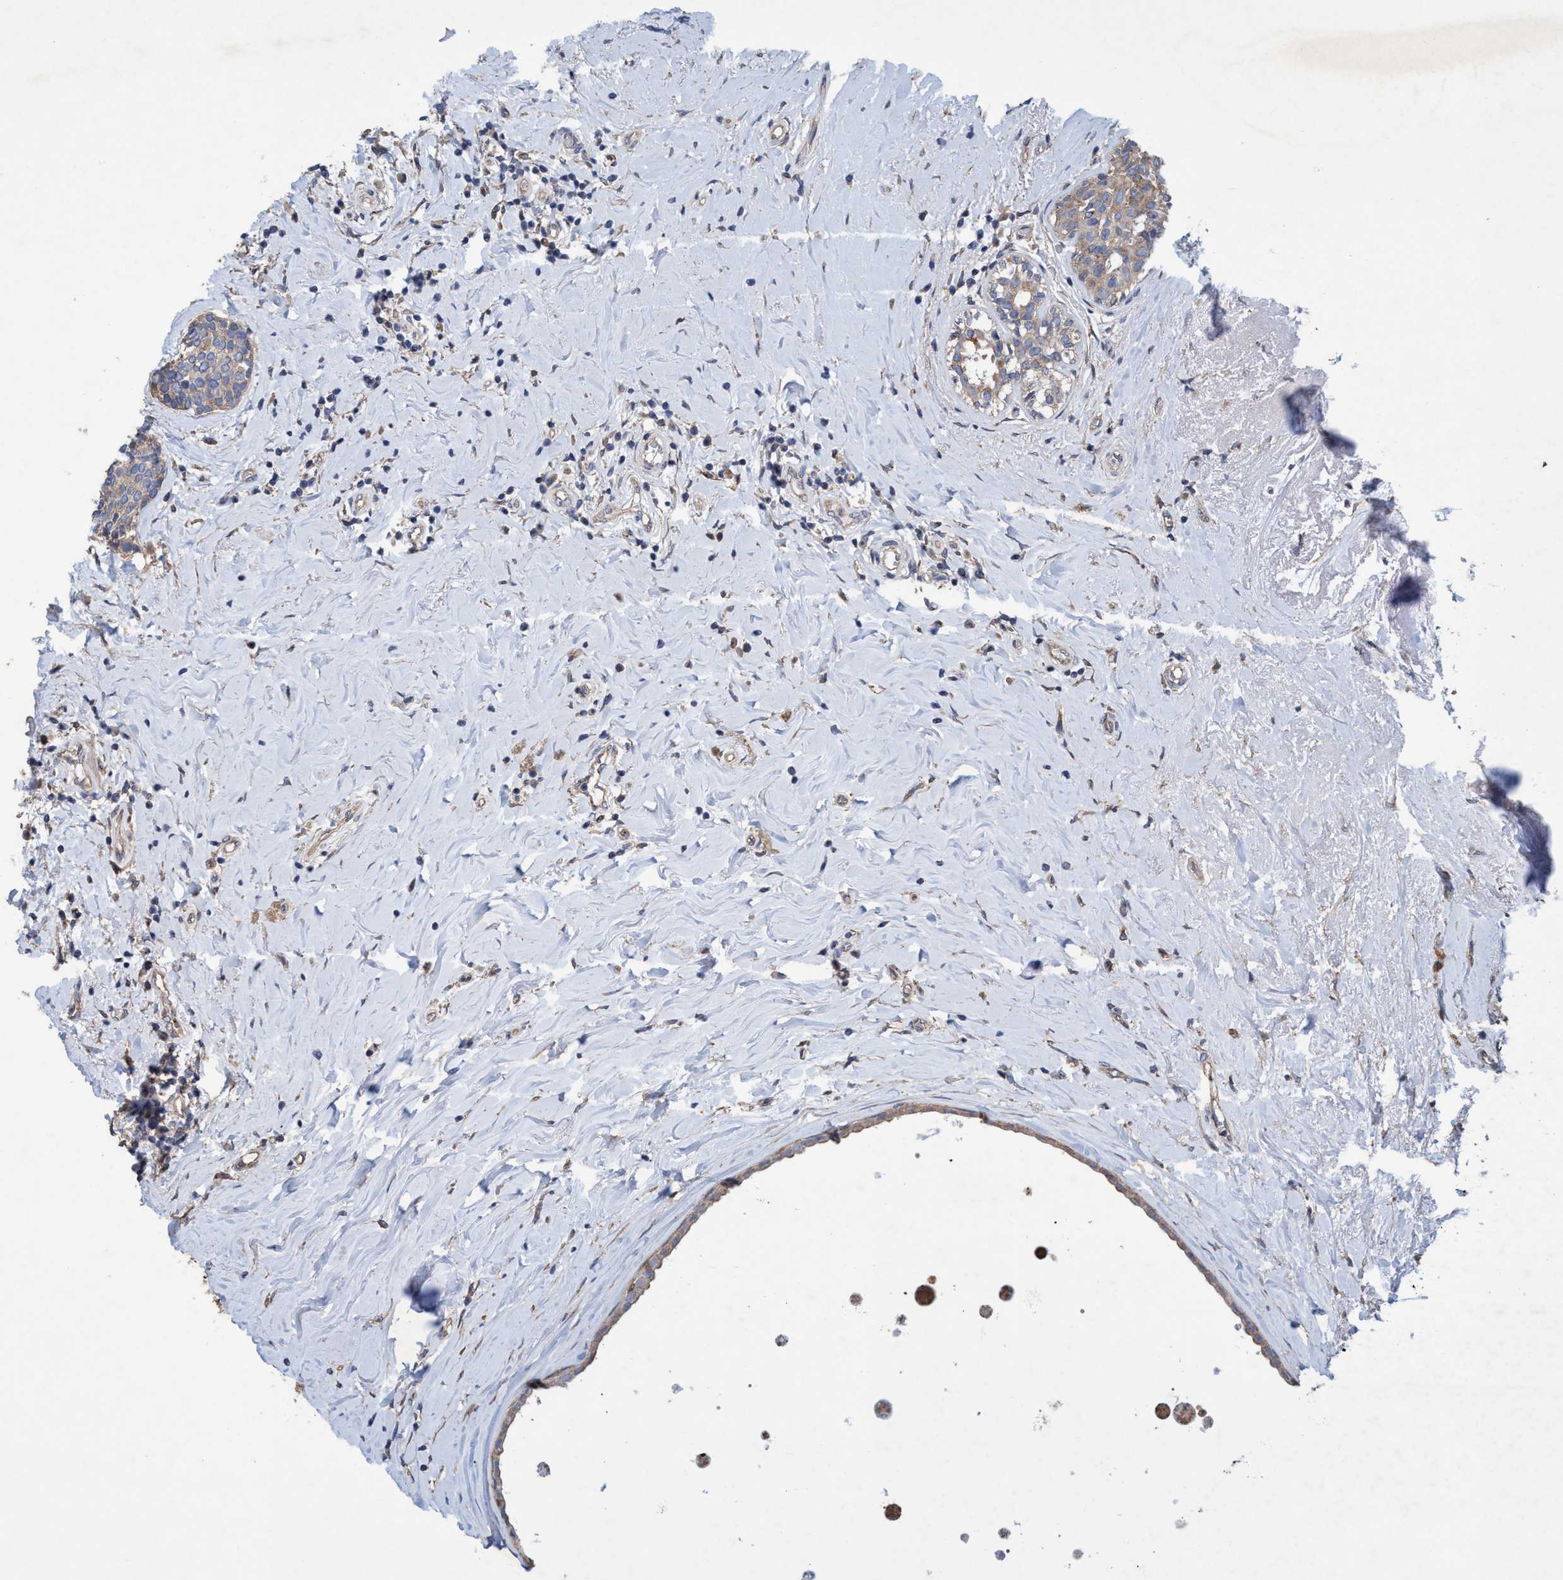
{"staining": {"intensity": "weak", "quantity": "25%-75%", "location": "cytoplasmic/membranous"}, "tissue": "breast cancer", "cell_type": "Tumor cells", "image_type": "cancer", "snomed": [{"axis": "morphology", "description": "Duct carcinoma"}, {"axis": "topography", "description": "Breast"}], "caption": "Immunohistochemistry (IHC) of human intraductal carcinoma (breast) displays low levels of weak cytoplasmic/membranous positivity in about 25%-75% of tumor cells.", "gene": "BICD2", "patient": {"sex": "female", "age": 55}}